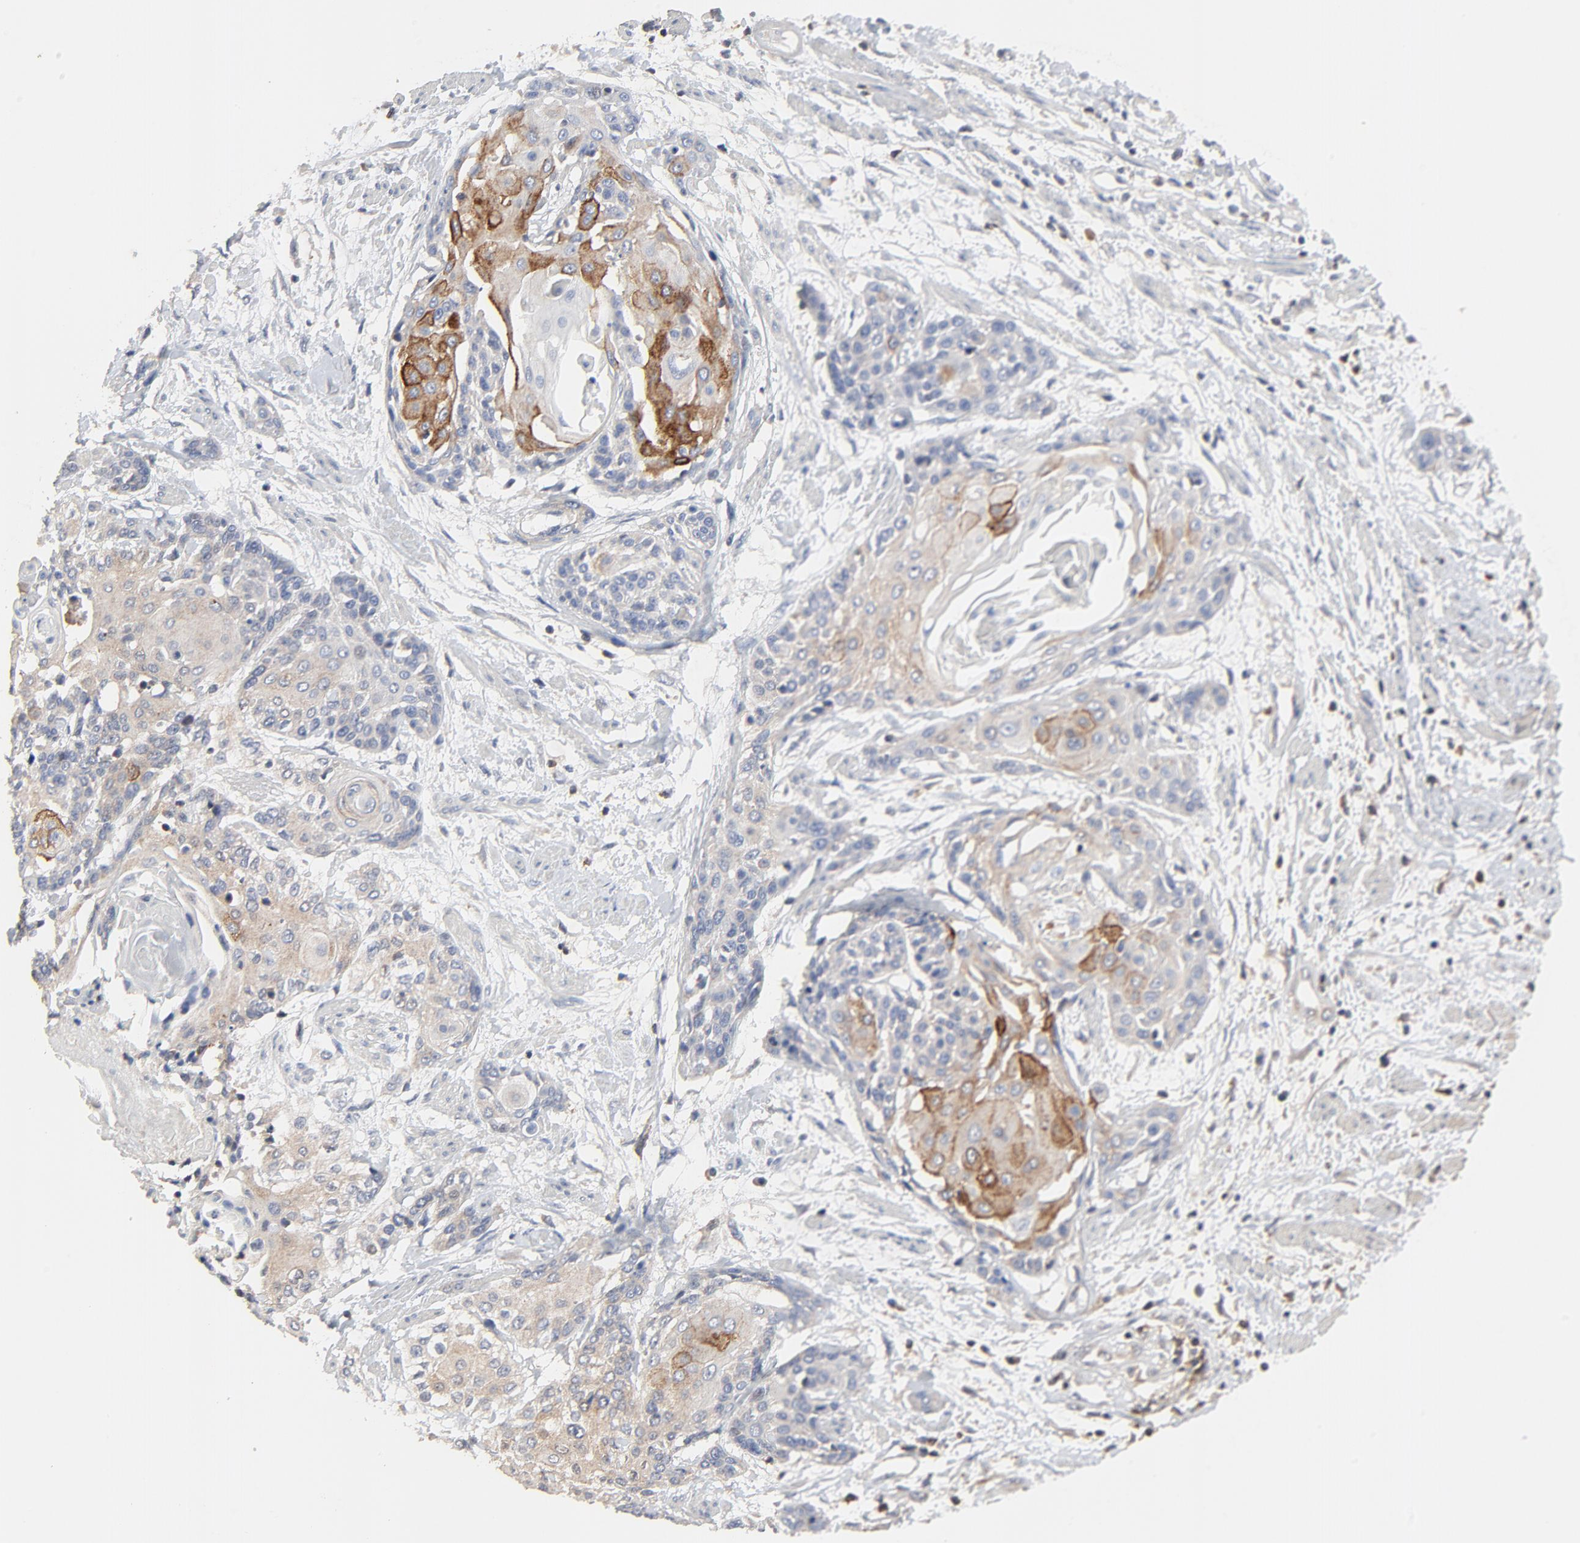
{"staining": {"intensity": "strong", "quantity": "<25%", "location": "cytoplasmic/membranous"}, "tissue": "cervical cancer", "cell_type": "Tumor cells", "image_type": "cancer", "snomed": [{"axis": "morphology", "description": "Squamous cell carcinoma, NOS"}, {"axis": "topography", "description": "Cervix"}], "caption": "Cervical cancer stained with a protein marker shows strong staining in tumor cells.", "gene": "SKAP1", "patient": {"sex": "female", "age": 57}}